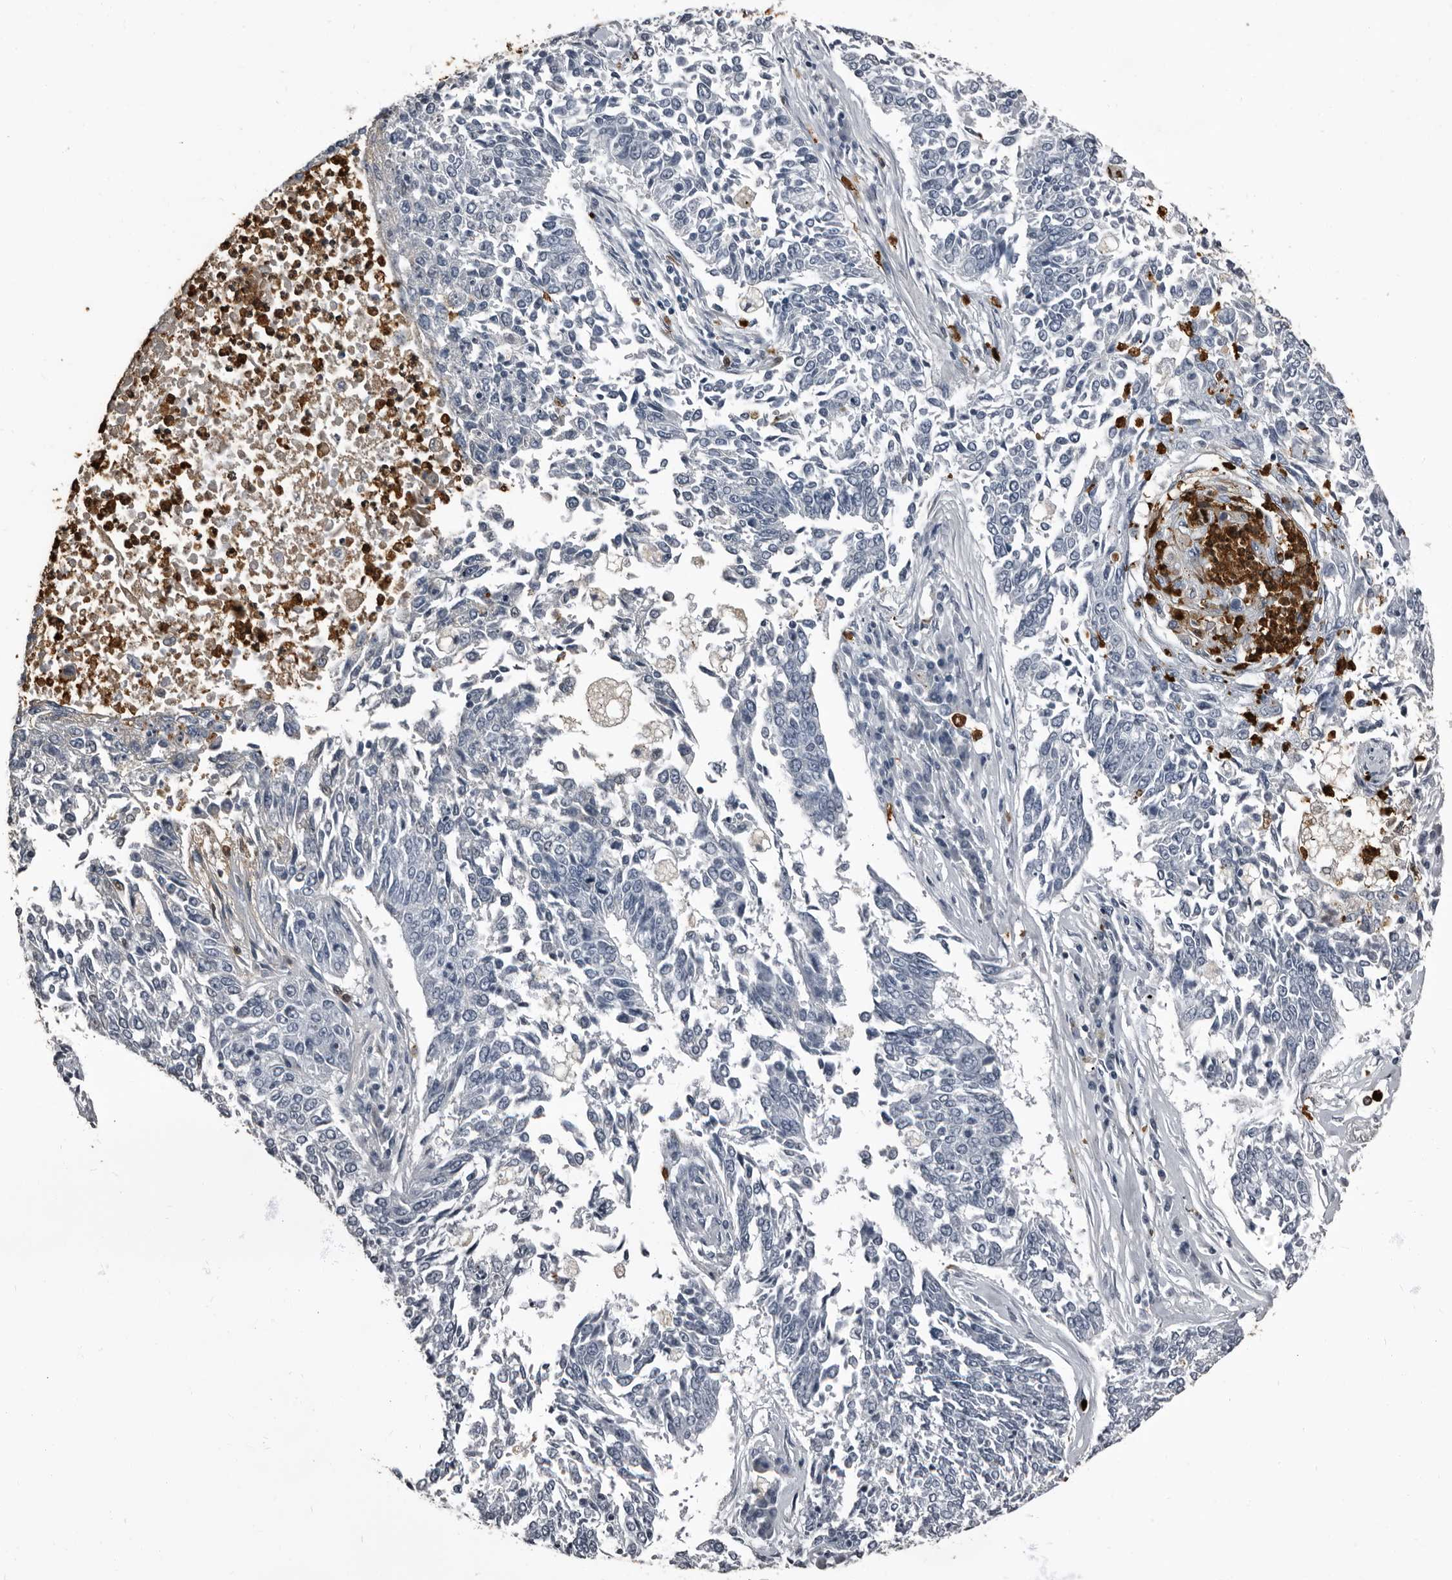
{"staining": {"intensity": "negative", "quantity": "none", "location": "none"}, "tissue": "lung cancer", "cell_type": "Tumor cells", "image_type": "cancer", "snomed": [{"axis": "morphology", "description": "Normal tissue, NOS"}, {"axis": "morphology", "description": "Squamous cell carcinoma, NOS"}, {"axis": "topography", "description": "Cartilage tissue"}, {"axis": "topography", "description": "Bronchus"}, {"axis": "topography", "description": "Lung"}], "caption": "IHC of lung cancer displays no positivity in tumor cells. (Stains: DAB (3,3'-diaminobenzidine) immunohistochemistry with hematoxylin counter stain, Microscopy: brightfield microscopy at high magnification).", "gene": "TPD52L1", "patient": {"sex": "female", "age": 49}}